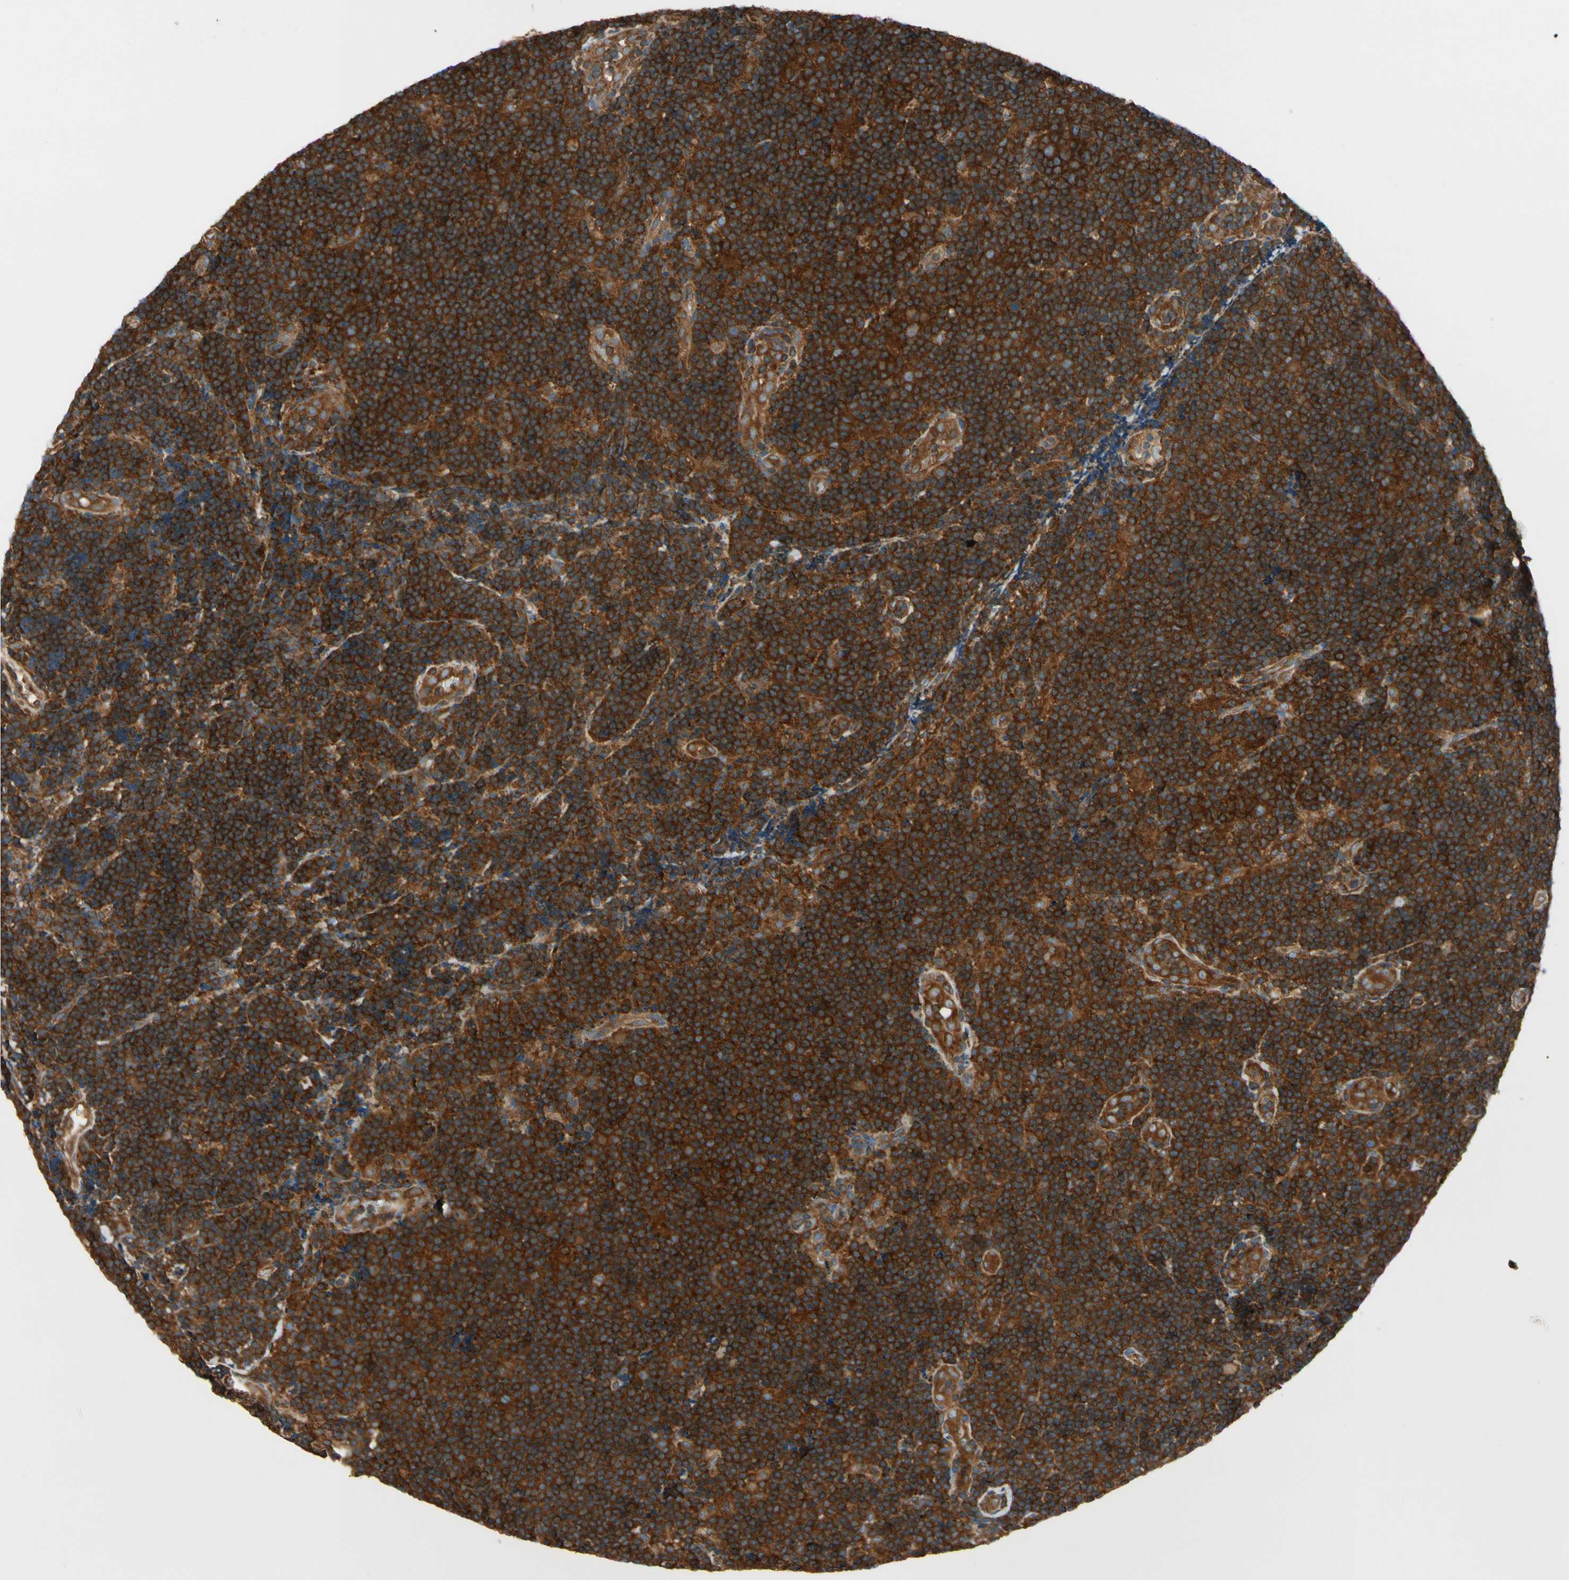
{"staining": {"intensity": "strong", "quantity": ">75%", "location": "cytoplasmic/membranous"}, "tissue": "lymphoma", "cell_type": "Tumor cells", "image_type": "cancer", "snomed": [{"axis": "morphology", "description": "Malignant lymphoma, non-Hodgkin's type, Low grade"}, {"axis": "topography", "description": "Lymph node"}], "caption": "Lymphoma was stained to show a protein in brown. There is high levels of strong cytoplasmic/membranous staining in approximately >75% of tumor cells.", "gene": "EPS15", "patient": {"sex": "male", "age": 83}}